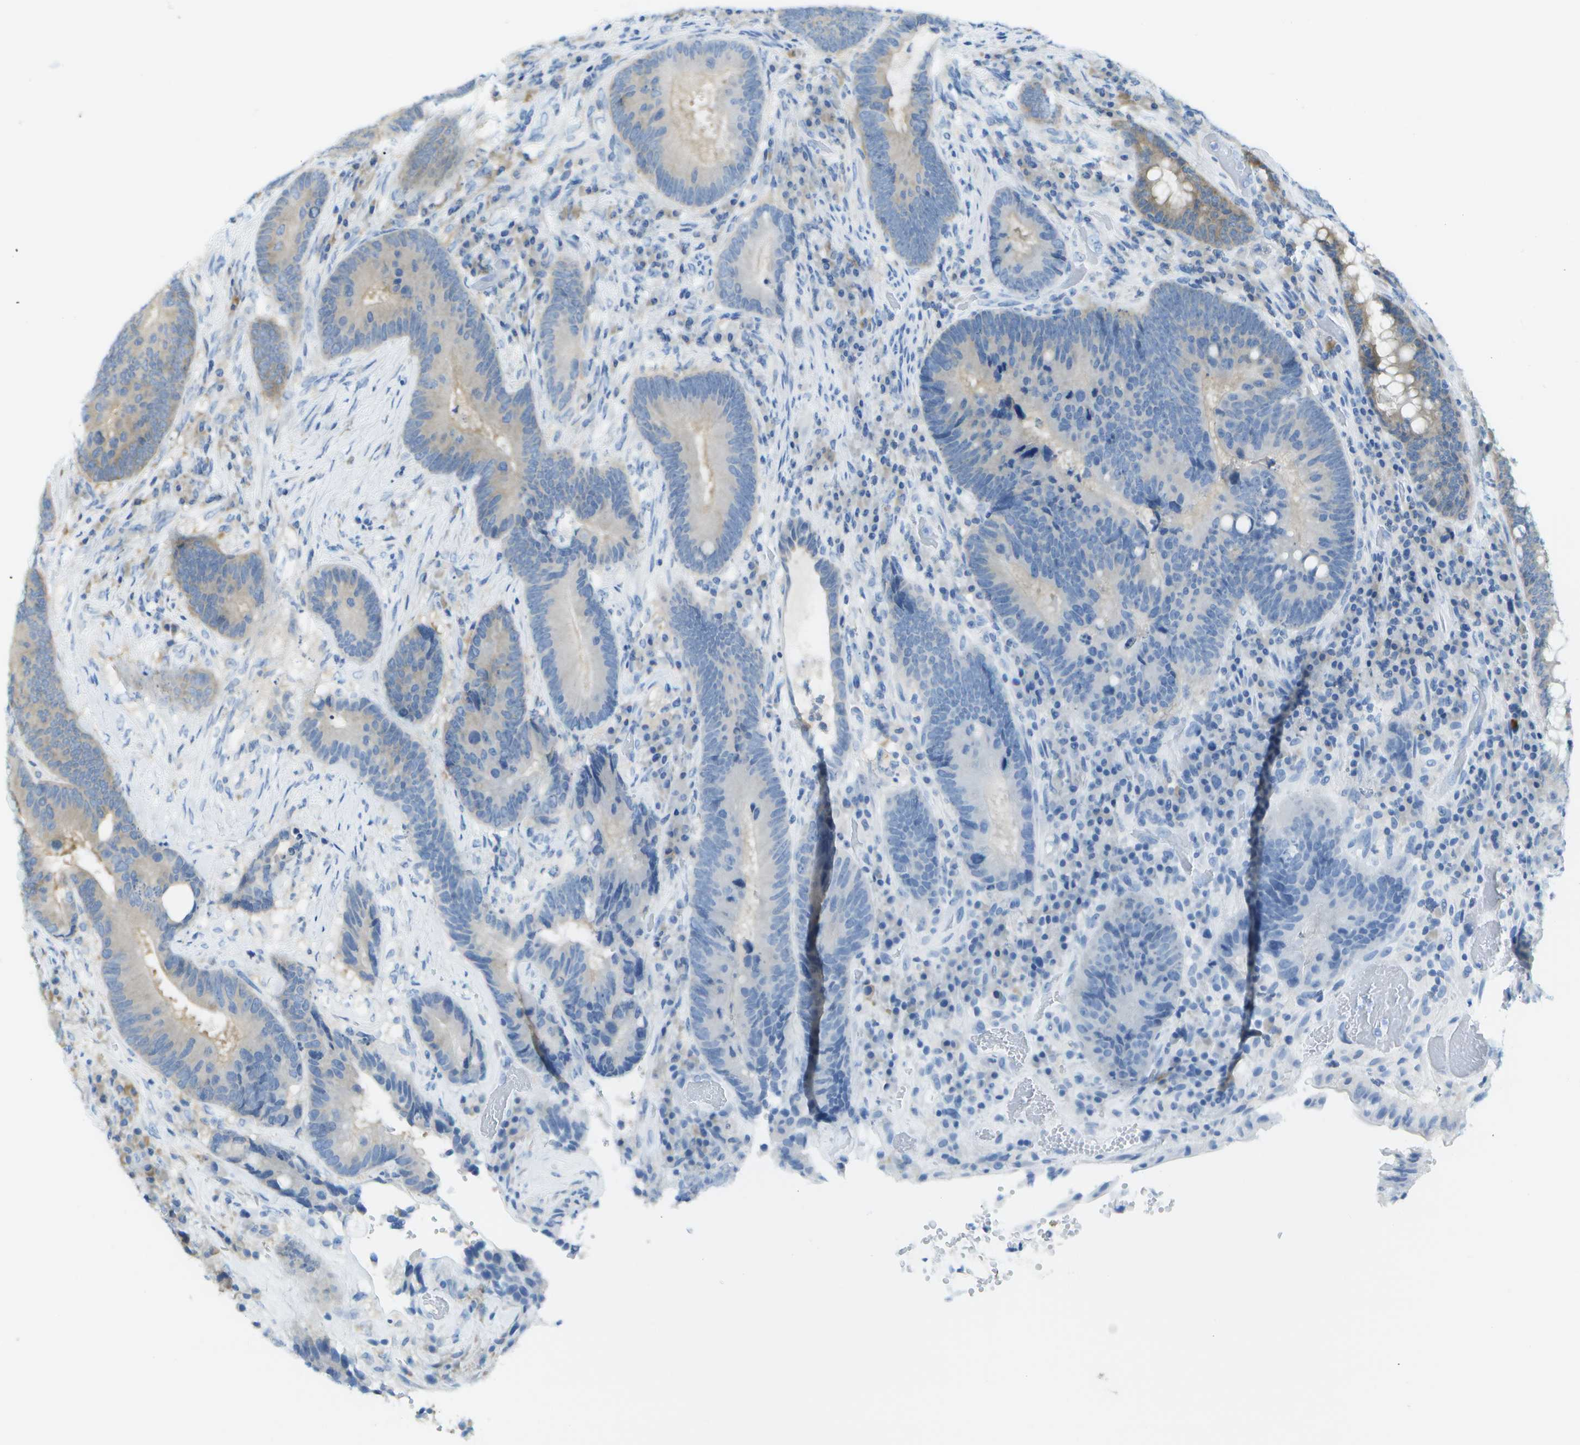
{"staining": {"intensity": "negative", "quantity": "none", "location": "none"}, "tissue": "colorectal cancer", "cell_type": "Tumor cells", "image_type": "cancer", "snomed": [{"axis": "morphology", "description": "Adenocarcinoma, NOS"}, {"axis": "topography", "description": "Rectum"}], "caption": "IHC image of adenocarcinoma (colorectal) stained for a protein (brown), which displays no staining in tumor cells.", "gene": "WNK2", "patient": {"sex": "male", "age": 51}}